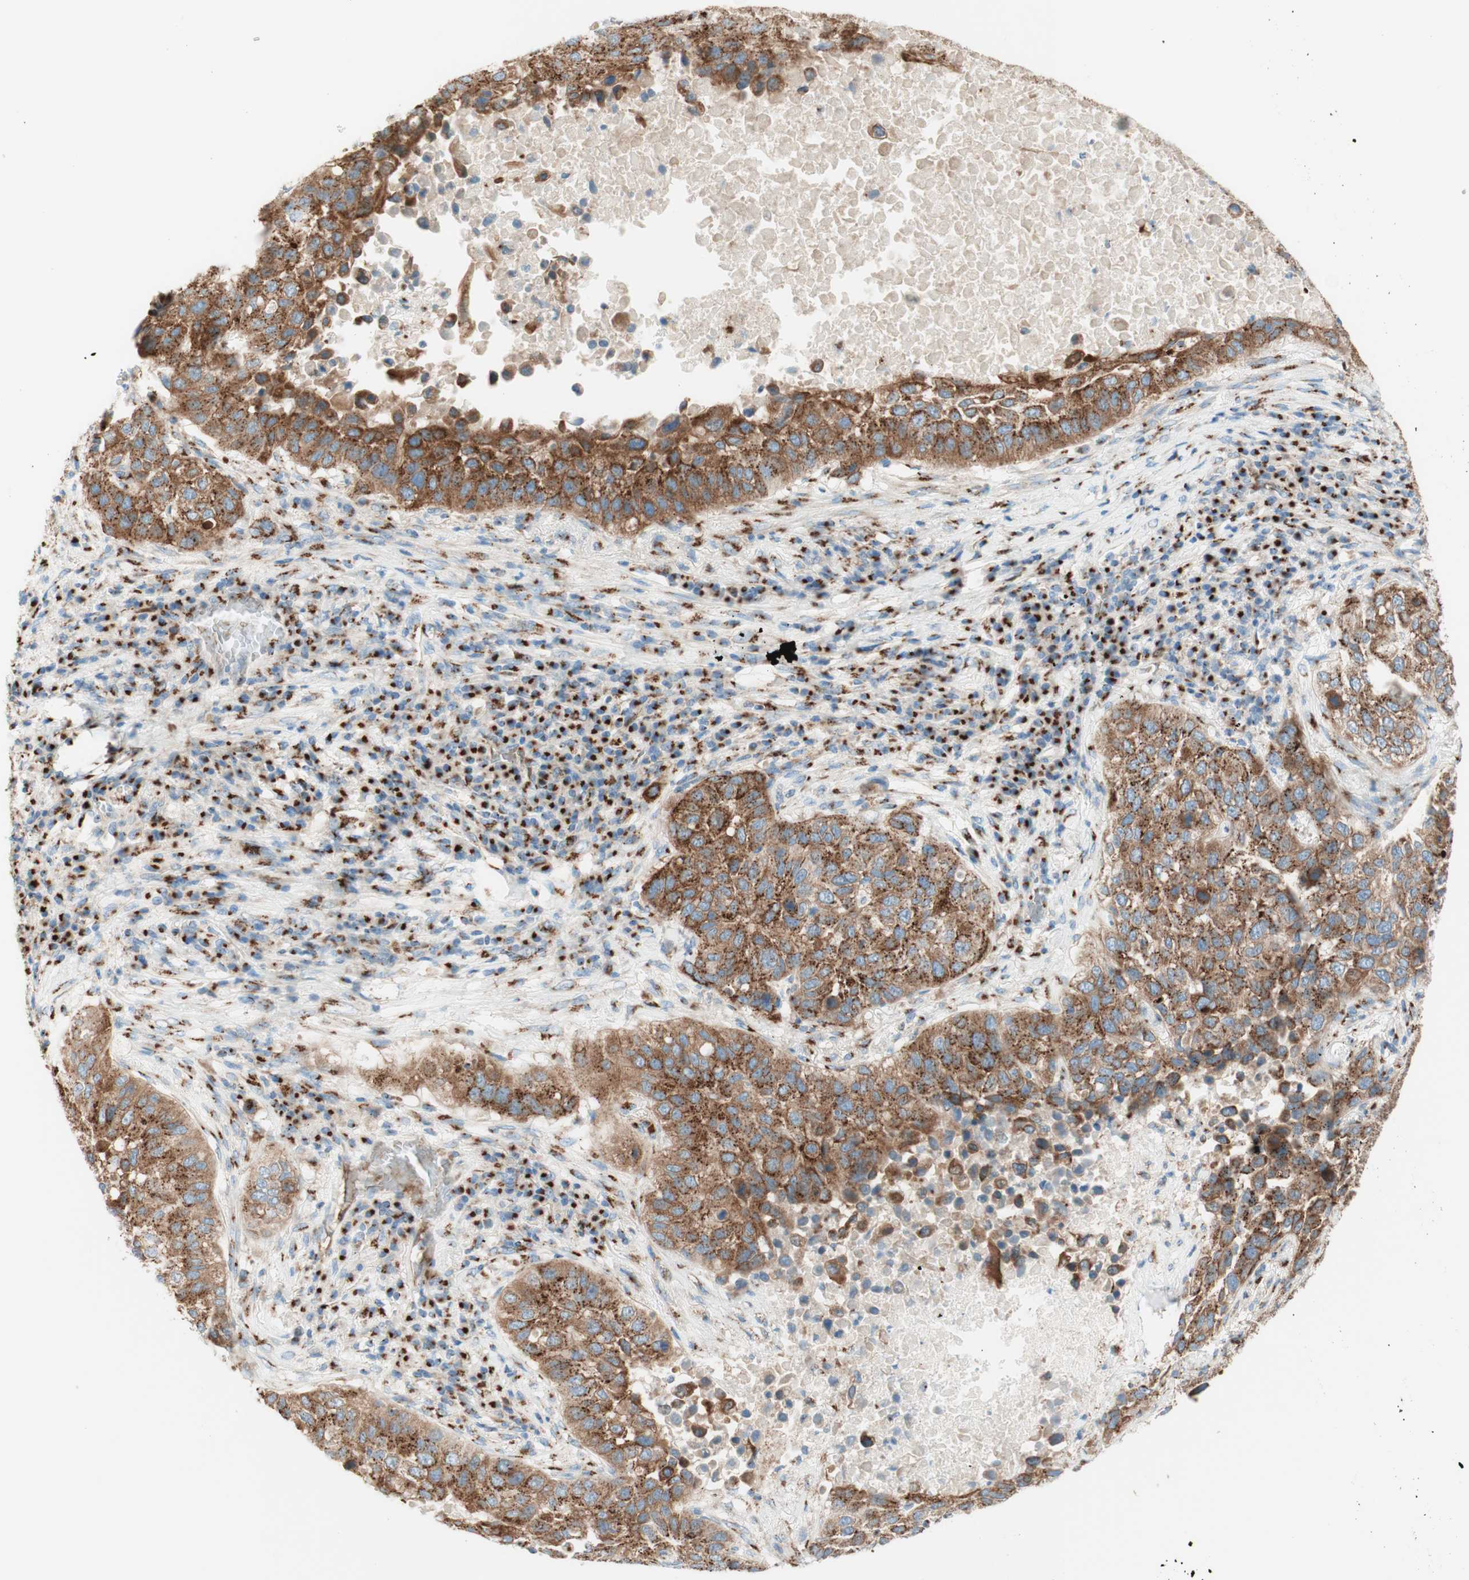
{"staining": {"intensity": "strong", "quantity": ">75%", "location": "cytoplasmic/membranous"}, "tissue": "lung cancer", "cell_type": "Tumor cells", "image_type": "cancer", "snomed": [{"axis": "morphology", "description": "Squamous cell carcinoma, NOS"}, {"axis": "topography", "description": "Lung"}], "caption": "Lung cancer stained with DAB immunohistochemistry demonstrates high levels of strong cytoplasmic/membranous staining in approximately >75% of tumor cells.", "gene": "GOLGB1", "patient": {"sex": "male", "age": 57}}